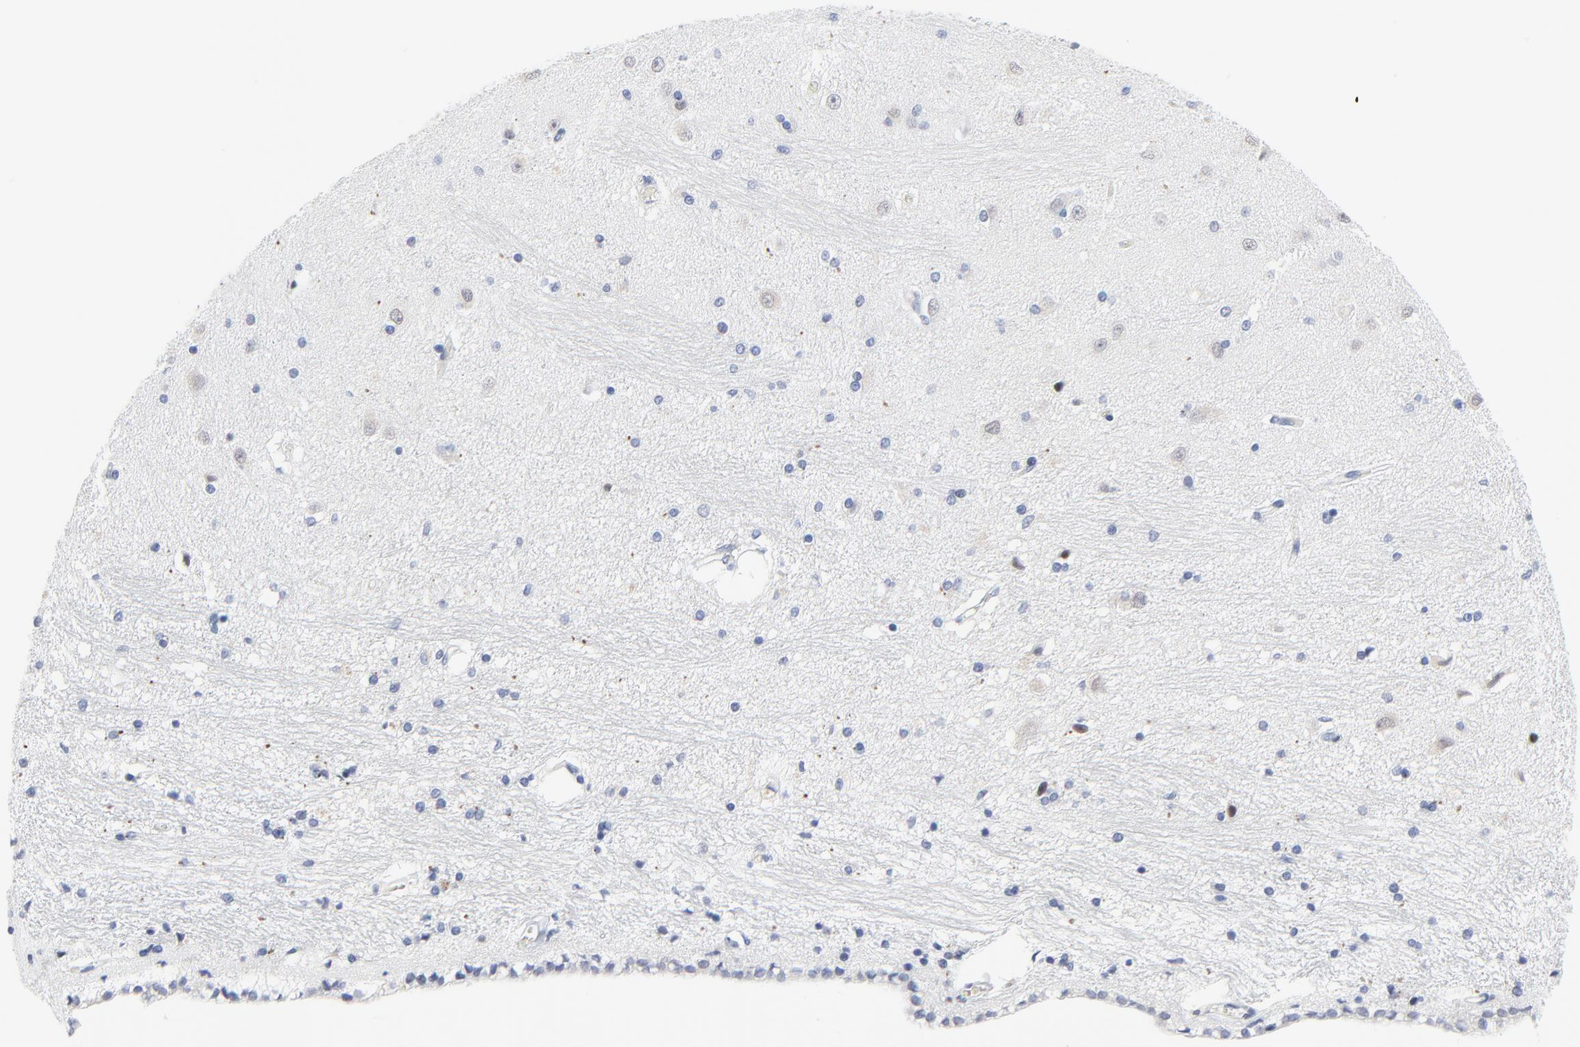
{"staining": {"intensity": "negative", "quantity": "none", "location": "none"}, "tissue": "hippocampus", "cell_type": "Glial cells", "image_type": "normal", "snomed": [{"axis": "morphology", "description": "Normal tissue, NOS"}, {"axis": "topography", "description": "Hippocampus"}], "caption": "Human hippocampus stained for a protein using immunohistochemistry (IHC) exhibits no expression in glial cells.", "gene": "ZNF589", "patient": {"sex": "female", "age": 54}}